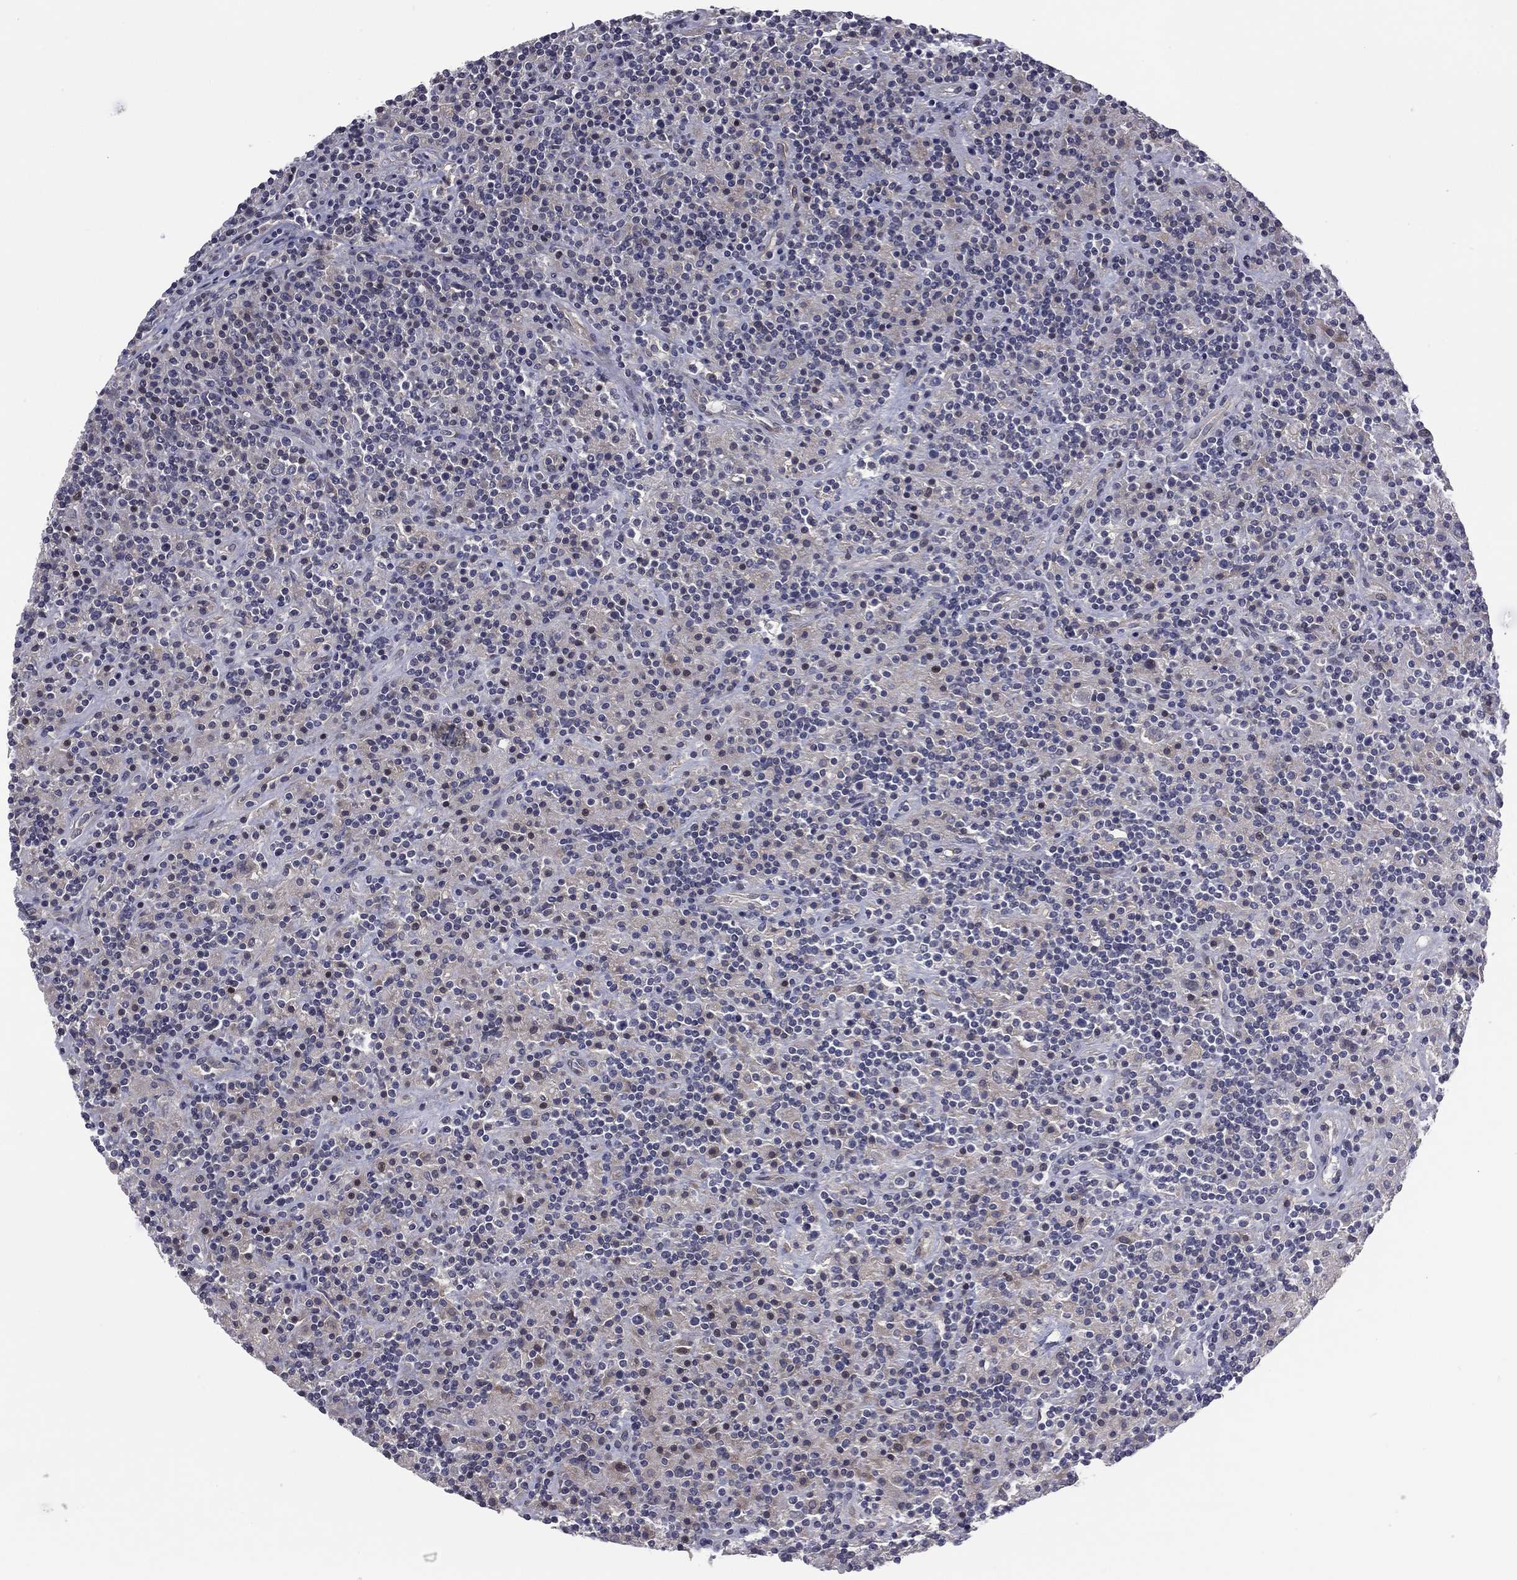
{"staining": {"intensity": "negative", "quantity": "none", "location": "none"}, "tissue": "lymphoma", "cell_type": "Tumor cells", "image_type": "cancer", "snomed": [{"axis": "morphology", "description": "Hodgkin's disease, NOS"}, {"axis": "topography", "description": "Lymph node"}], "caption": "Tumor cells show no significant protein positivity in Hodgkin's disease.", "gene": "ACTRT2", "patient": {"sex": "male", "age": 70}}